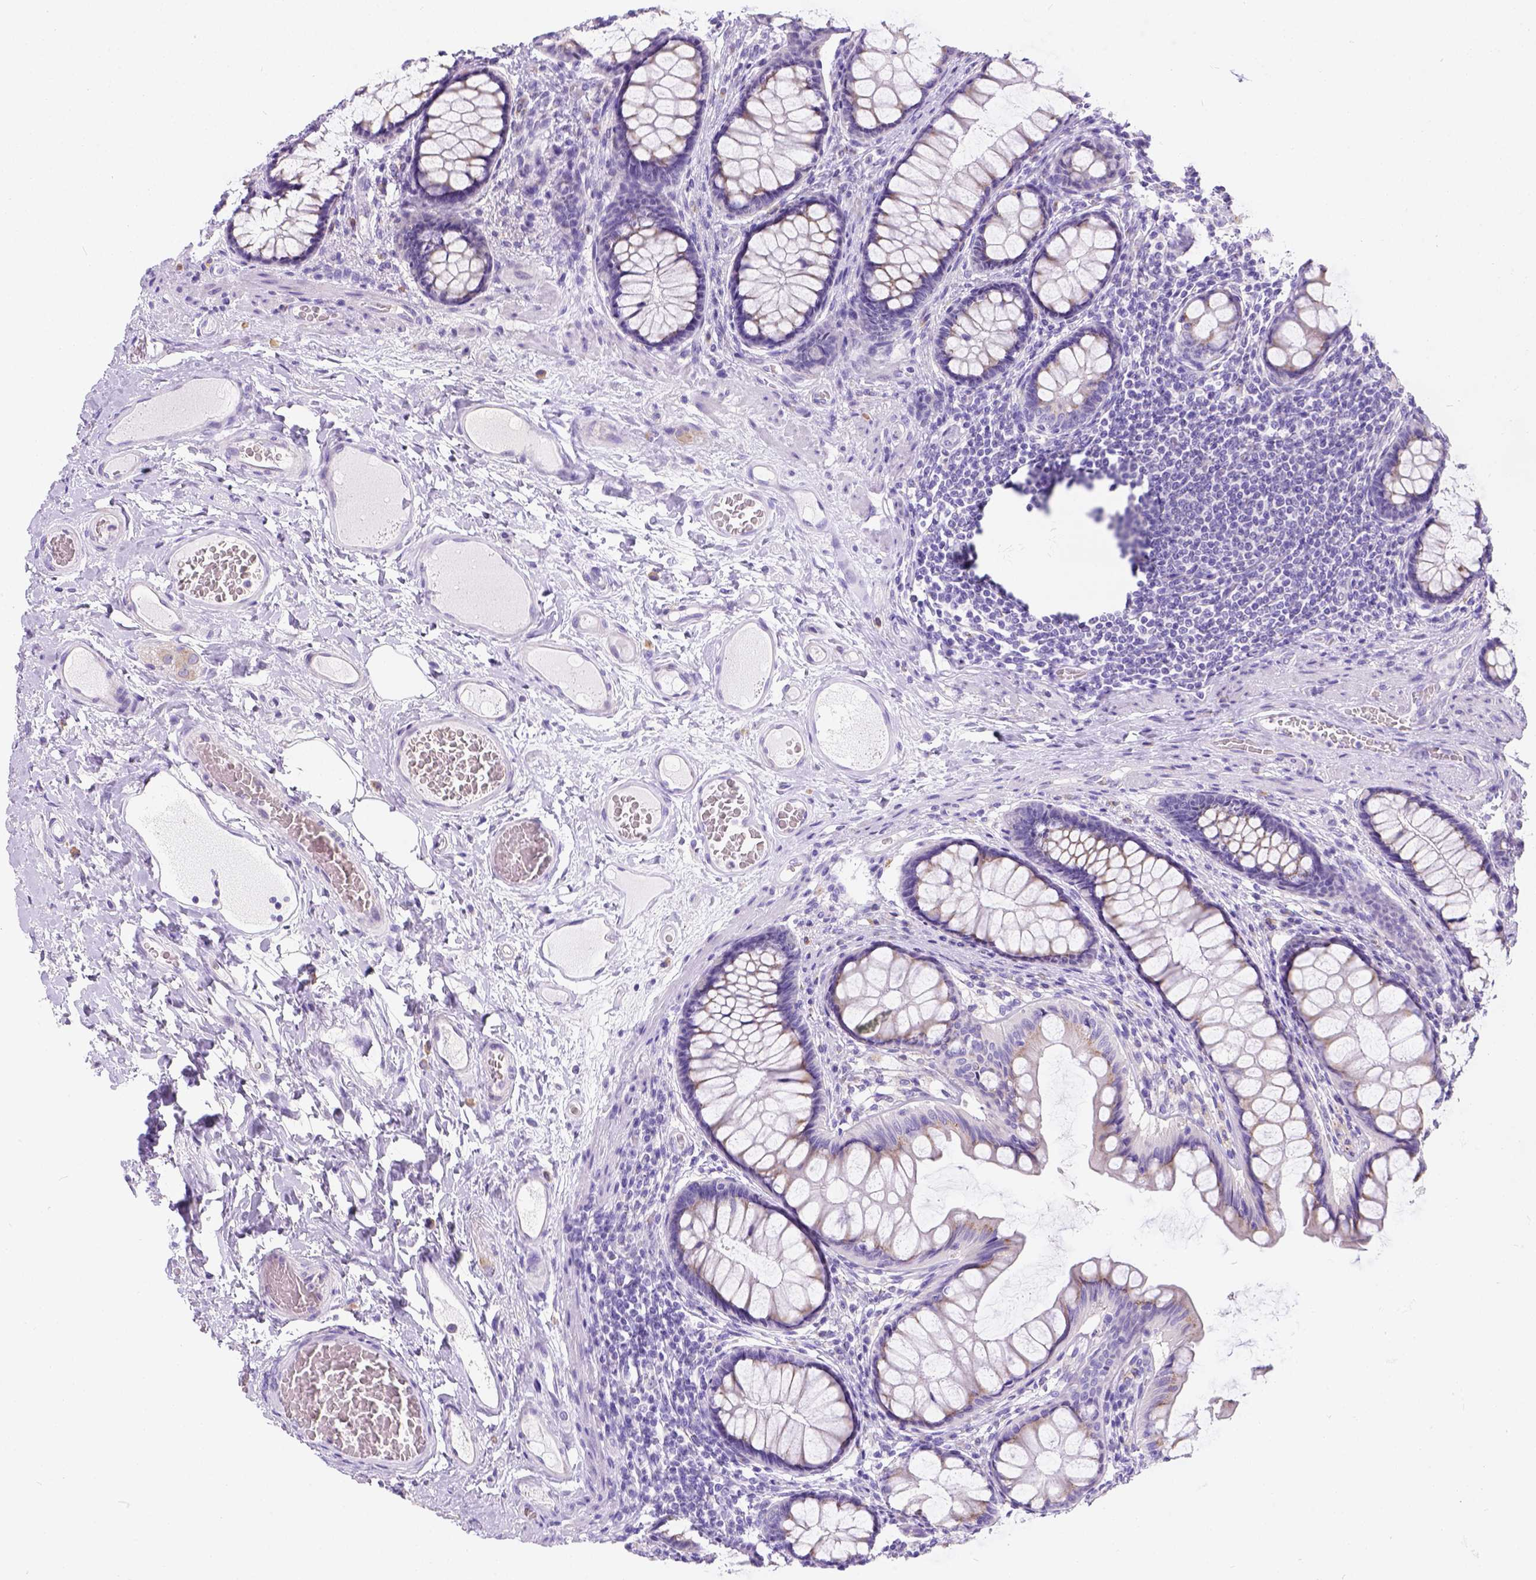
{"staining": {"intensity": "negative", "quantity": "none", "location": "none"}, "tissue": "colon", "cell_type": "Endothelial cells", "image_type": "normal", "snomed": [{"axis": "morphology", "description": "Normal tissue, NOS"}, {"axis": "topography", "description": "Colon"}], "caption": "IHC photomicrograph of benign colon stained for a protein (brown), which displays no staining in endothelial cells.", "gene": "PHF7", "patient": {"sex": "female", "age": 65}}